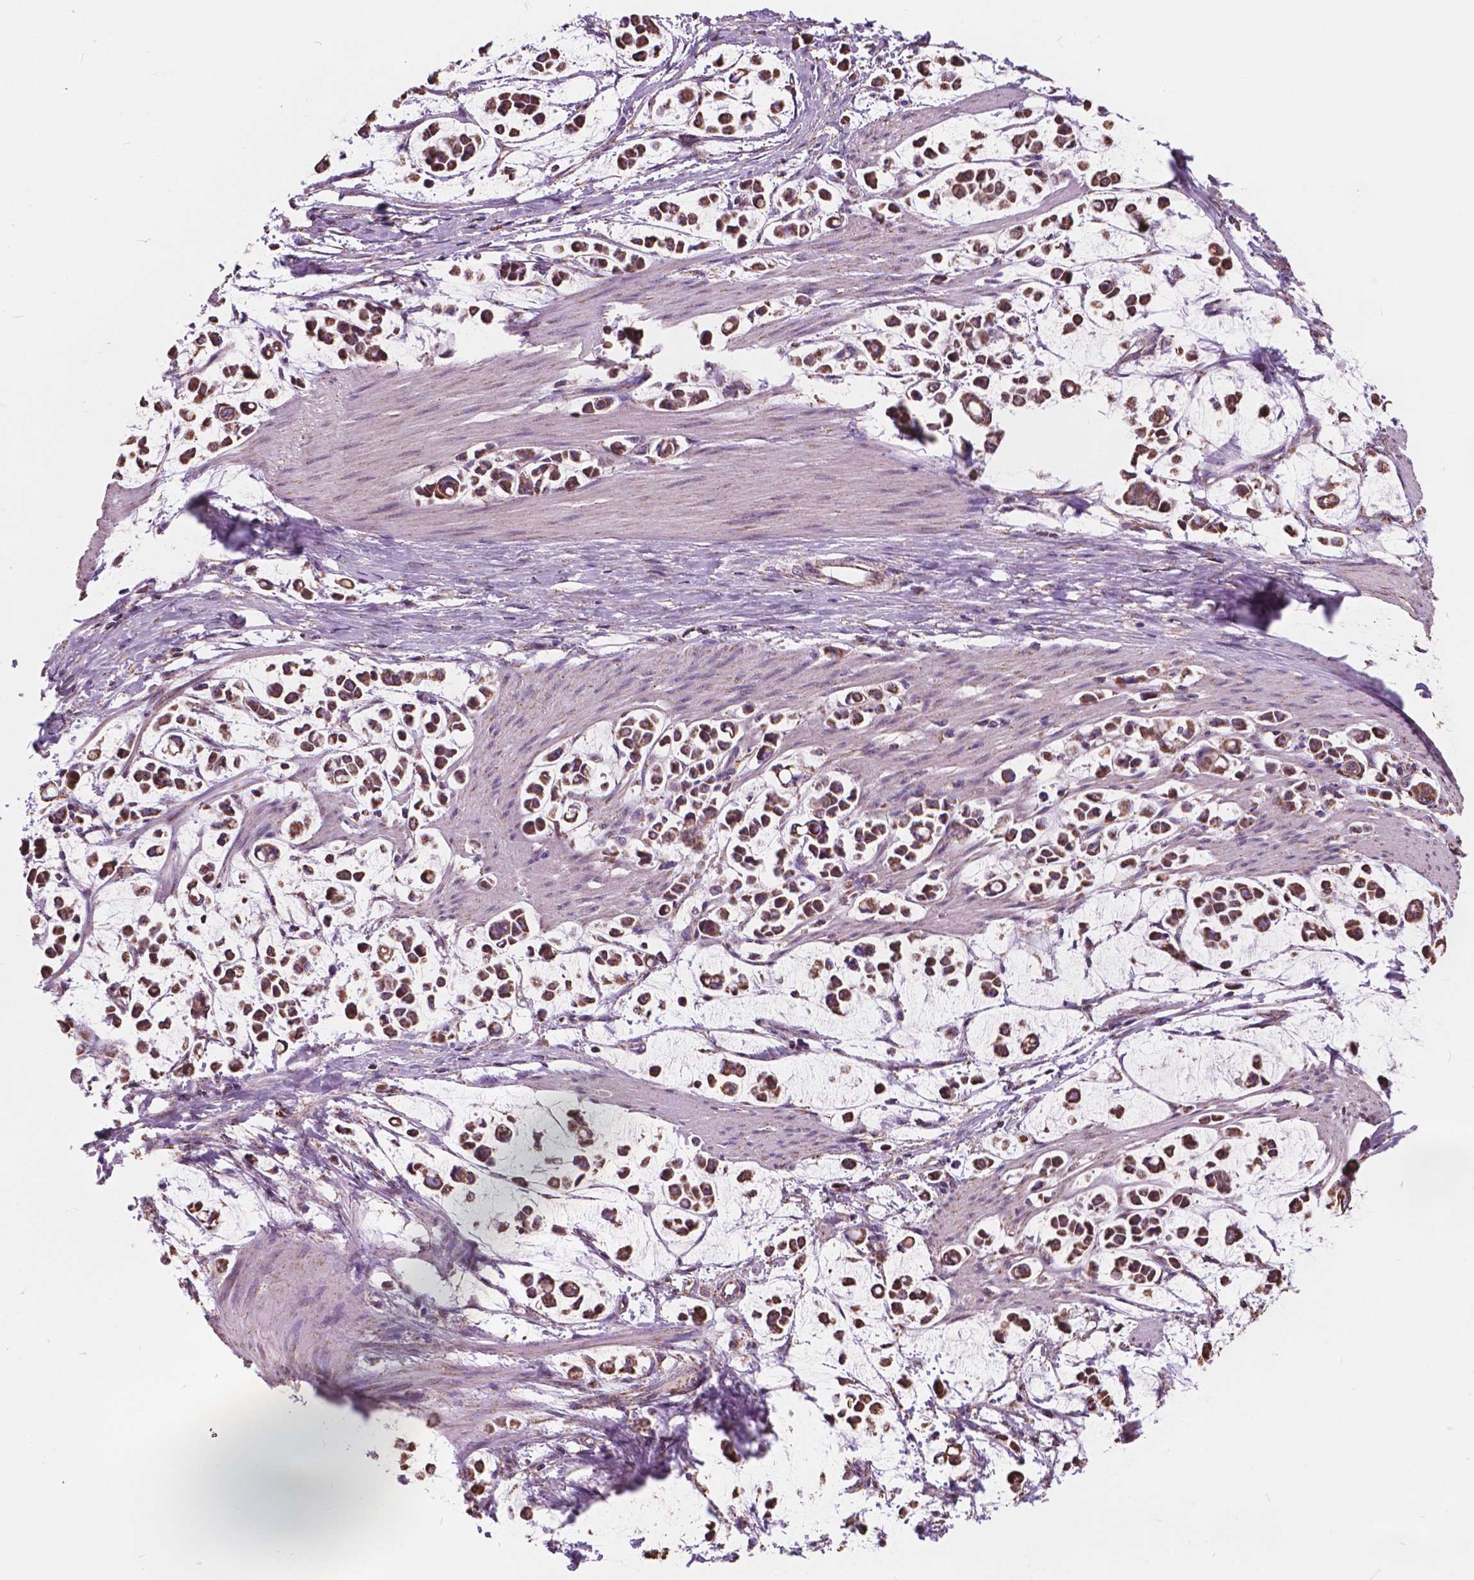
{"staining": {"intensity": "moderate", "quantity": ">75%", "location": "cytoplasmic/membranous"}, "tissue": "stomach cancer", "cell_type": "Tumor cells", "image_type": "cancer", "snomed": [{"axis": "morphology", "description": "Adenocarcinoma, NOS"}, {"axis": "topography", "description": "Stomach"}], "caption": "Stomach cancer (adenocarcinoma) stained with DAB (3,3'-diaminobenzidine) immunohistochemistry (IHC) displays medium levels of moderate cytoplasmic/membranous expression in about >75% of tumor cells.", "gene": "SCOC", "patient": {"sex": "male", "age": 82}}